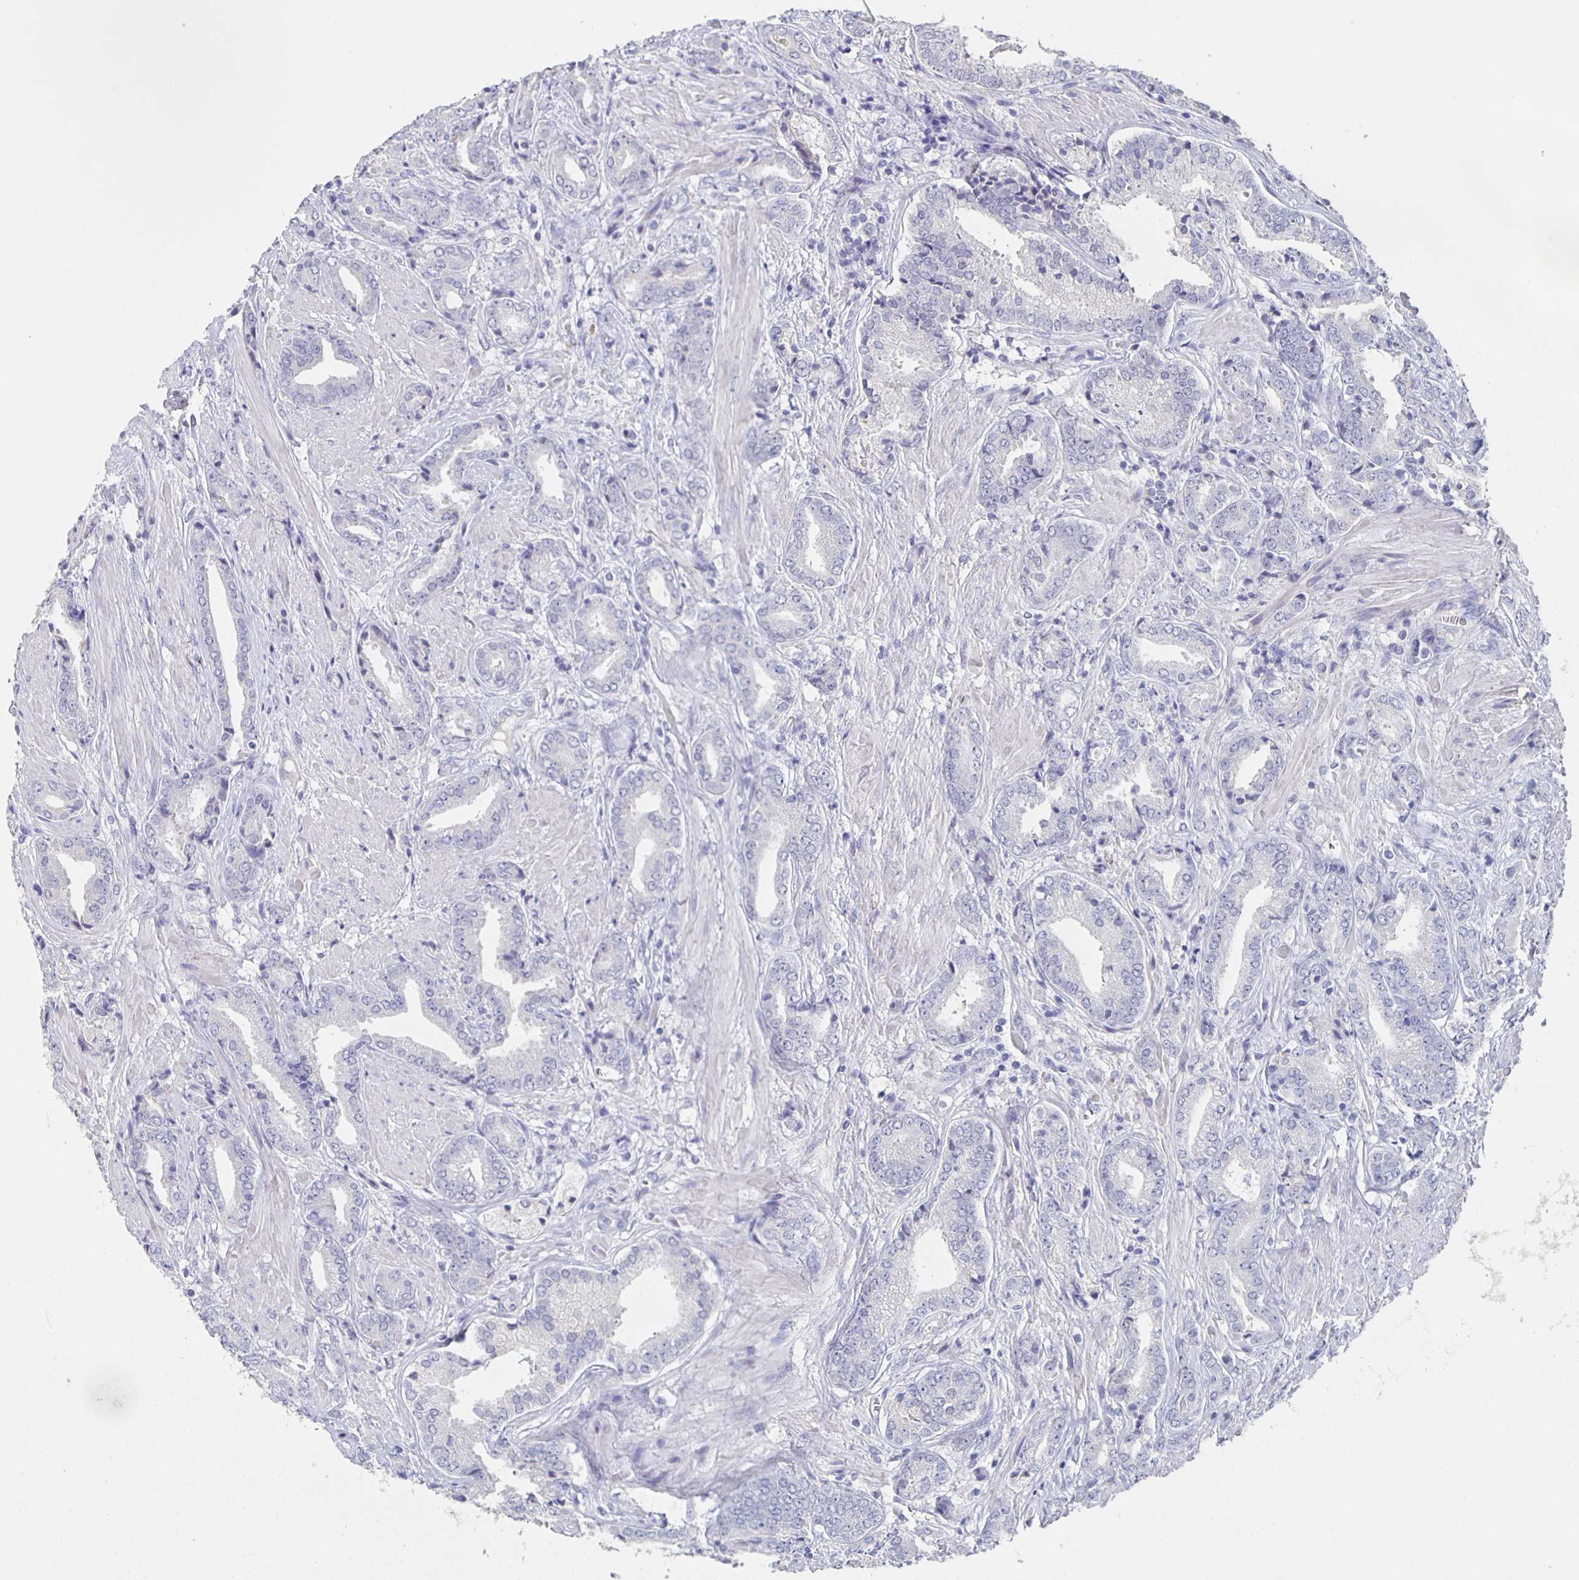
{"staining": {"intensity": "negative", "quantity": "none", "location": "none"}, "tissue": "prostate cancer", "cell_type": "Tumor cells", "image_type": "cancer", "snomed": [{"axis": "morphology", "description": "Adenocarcinoma, High grade"}, {"axis": "topography", "description": "Prostate"}], "caption": "A micrograph of prostate cancer (adenocarcinoma (high-grade)) stained for a protein displays no brown staining in tumor cells.", "gene": "CACNA2D2", "patient": {"sex": "male", "age": 56}}